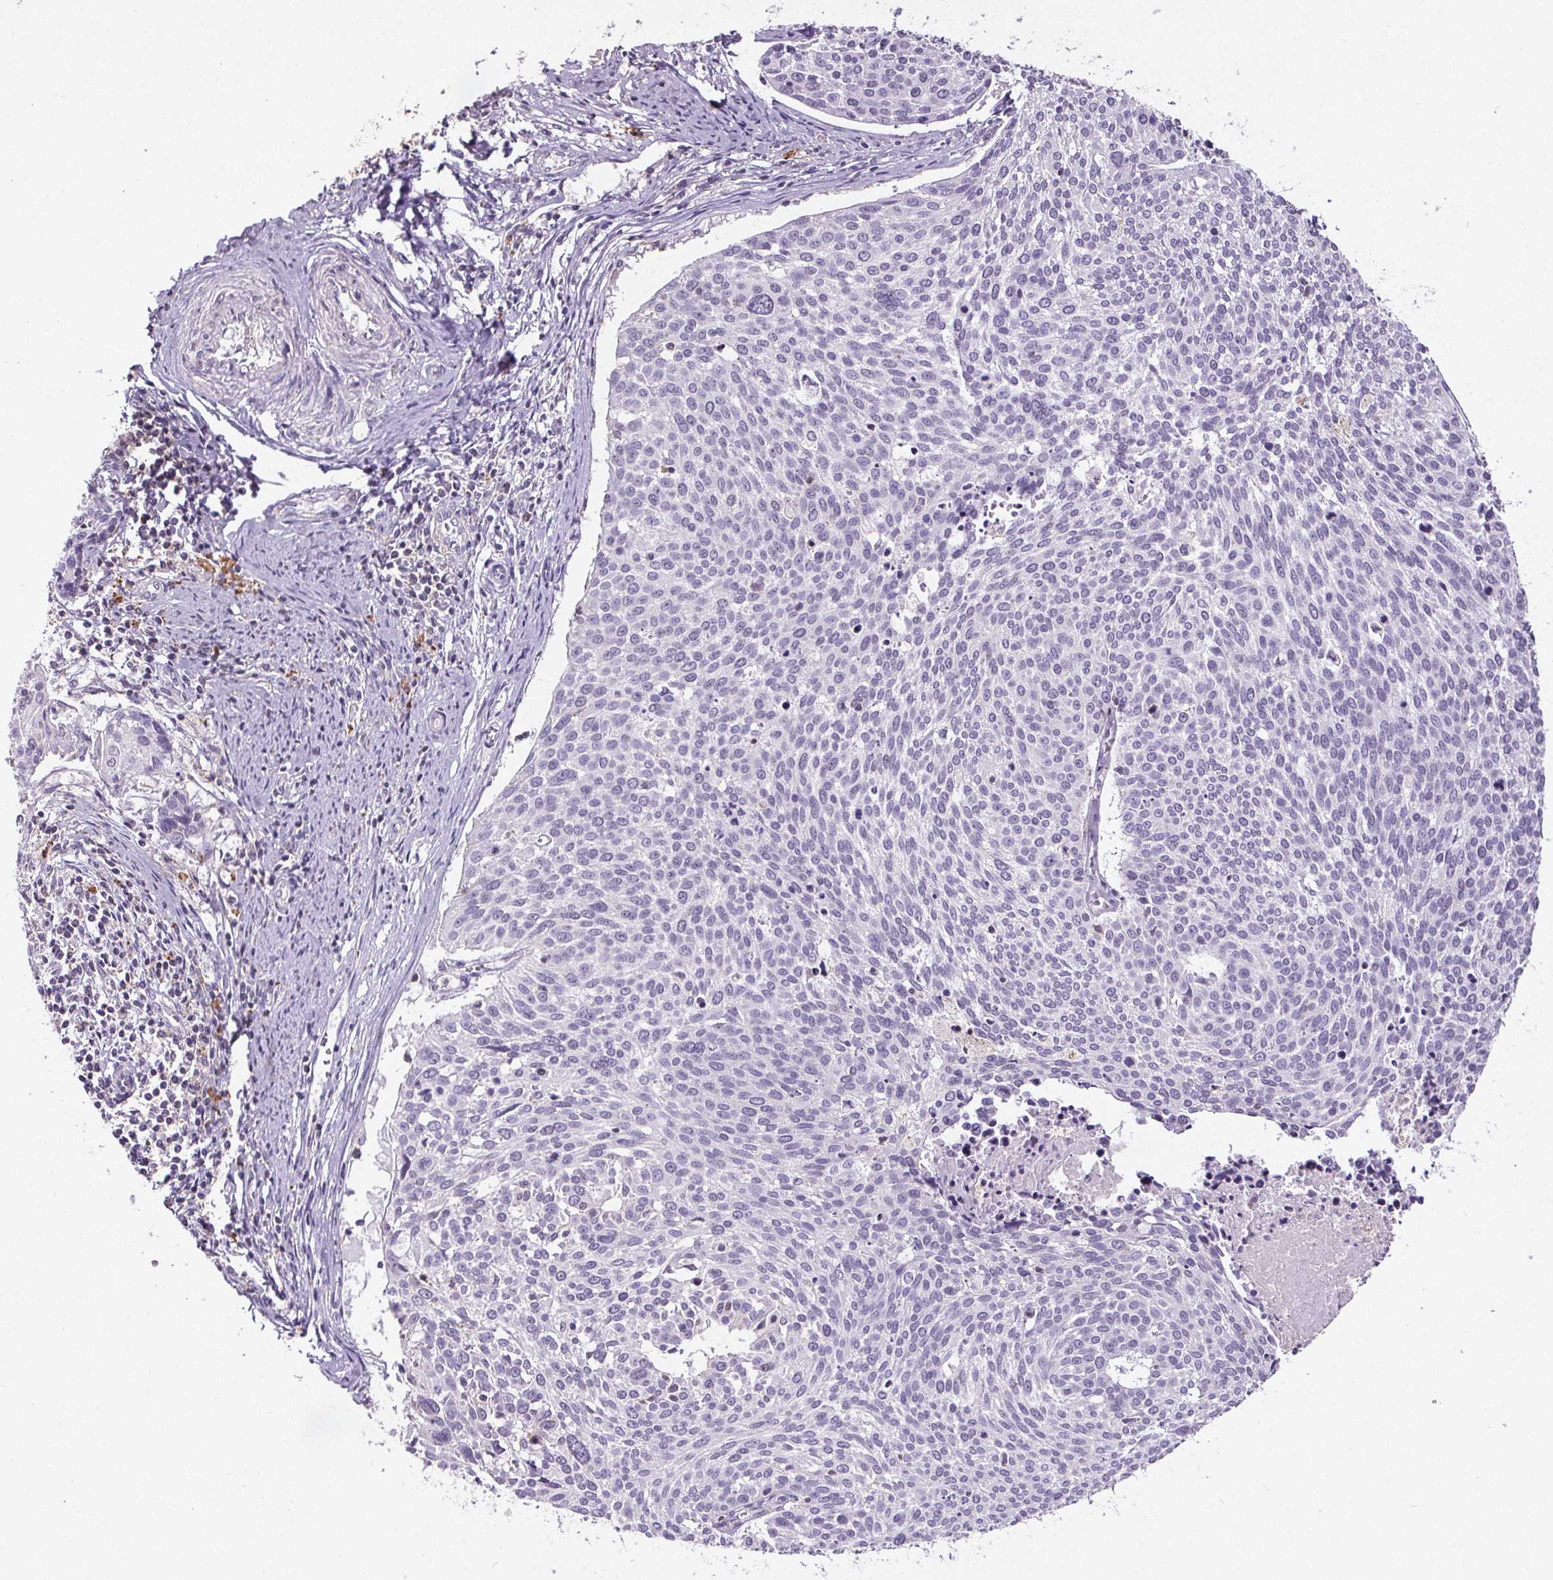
{"staining": {"intensity": "negative", "quantity": "none", "location": "none"}, "tissue": "cervical cancer", "cell_type": "Tumor cells", "image_type": "cancer", "snomed": [{"axis": "morphology", "description": "Squamous cell carcinoma, NOS"}, {"axis": "topography", "description": "Cervix"}], "caption": "Protein analysis of cervical cancer exhibits no significant positivity in tumor cells.", "gene": "C19orf84", "patient": {"sex": "female", "age": 39}}